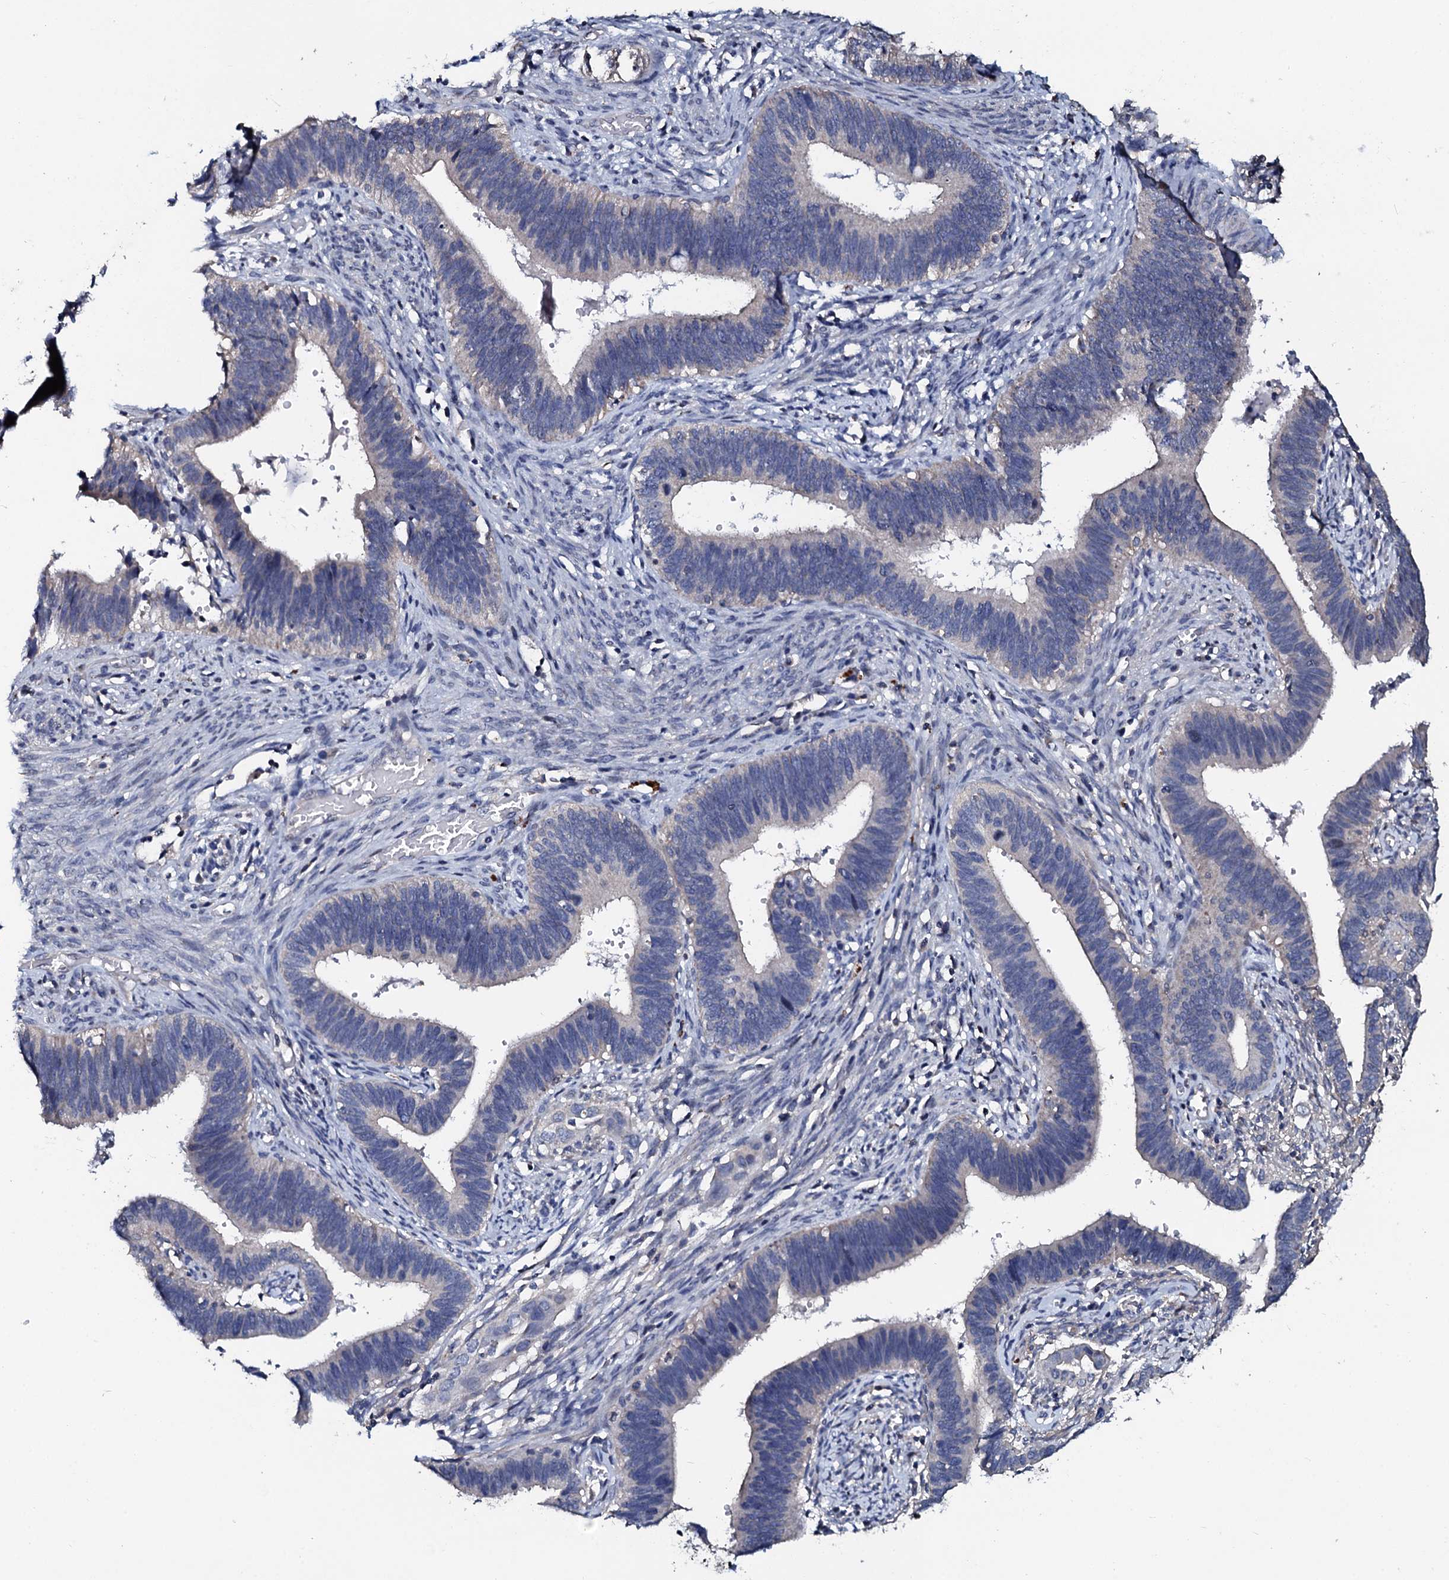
{"staining": {"intensity": "negative", "quantity": "none", "location": "none"}, "tissue": "cervical cancer", "cell_type": "Tumor cells", "image_type": "cancer", "snomed": [{"axis": "morphology", "description": "Adenocarcinoma, NOS"}, {"axis": "topography", "description": "Cervix"}], "caption": "A photomicrograph of human cervical cancer (adenocarcinoma) is negative for staining in tumor cells.", "gene": "SLC37A4", "patient": {"sex": "female", "age": 42}}